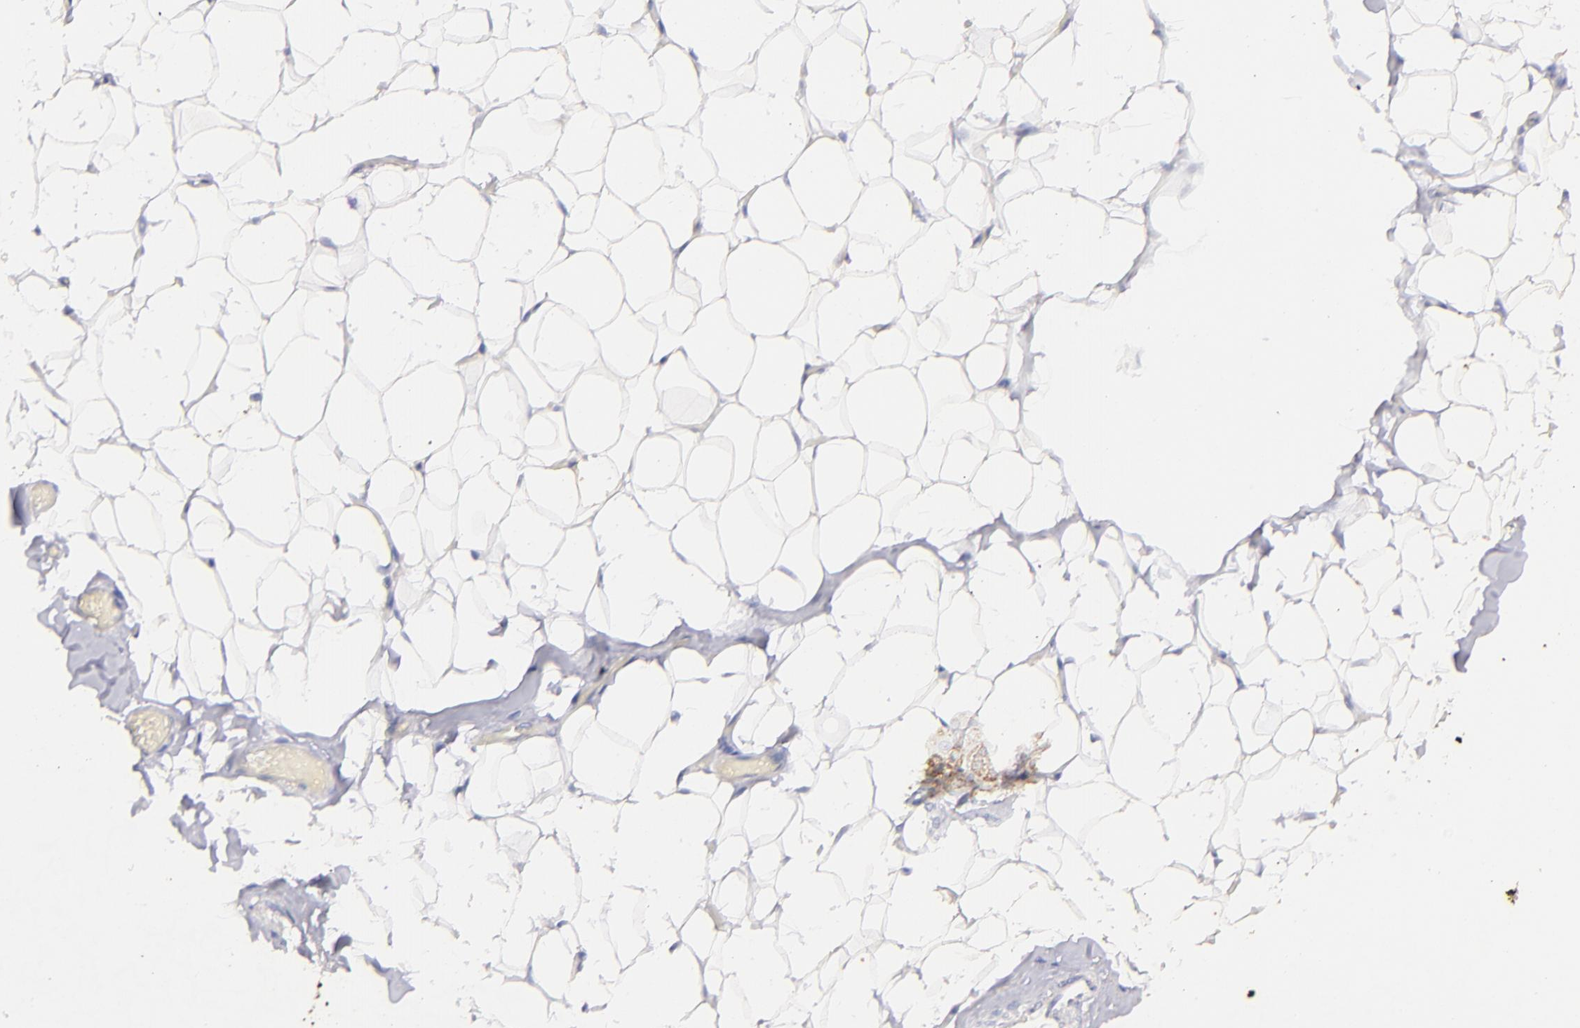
{"staining": {"intensity": "negative", "quantity": "none", "location": "none"}, "tissue": "adipose tissue", "cell_type": "Adipocytes", "image_type": "normal", "snomed": [{"axis": "morphology", "description": "Normal tissue, NOS"}, {"axis": "topography", "description": "Soft tissue"}], "caption": "IHC histopathology image of normal adipose tissue: human adipose tissue stained with DAB (3,3'-diaminobenzidine) demonstrates no significant protein expression in adipocytes. (DAB (3,3'-diaminobenzidine) immunohistochemistry (IHC), high magnification).", "gene": "RET", "patient": {"sex": "male", "age": 26}}